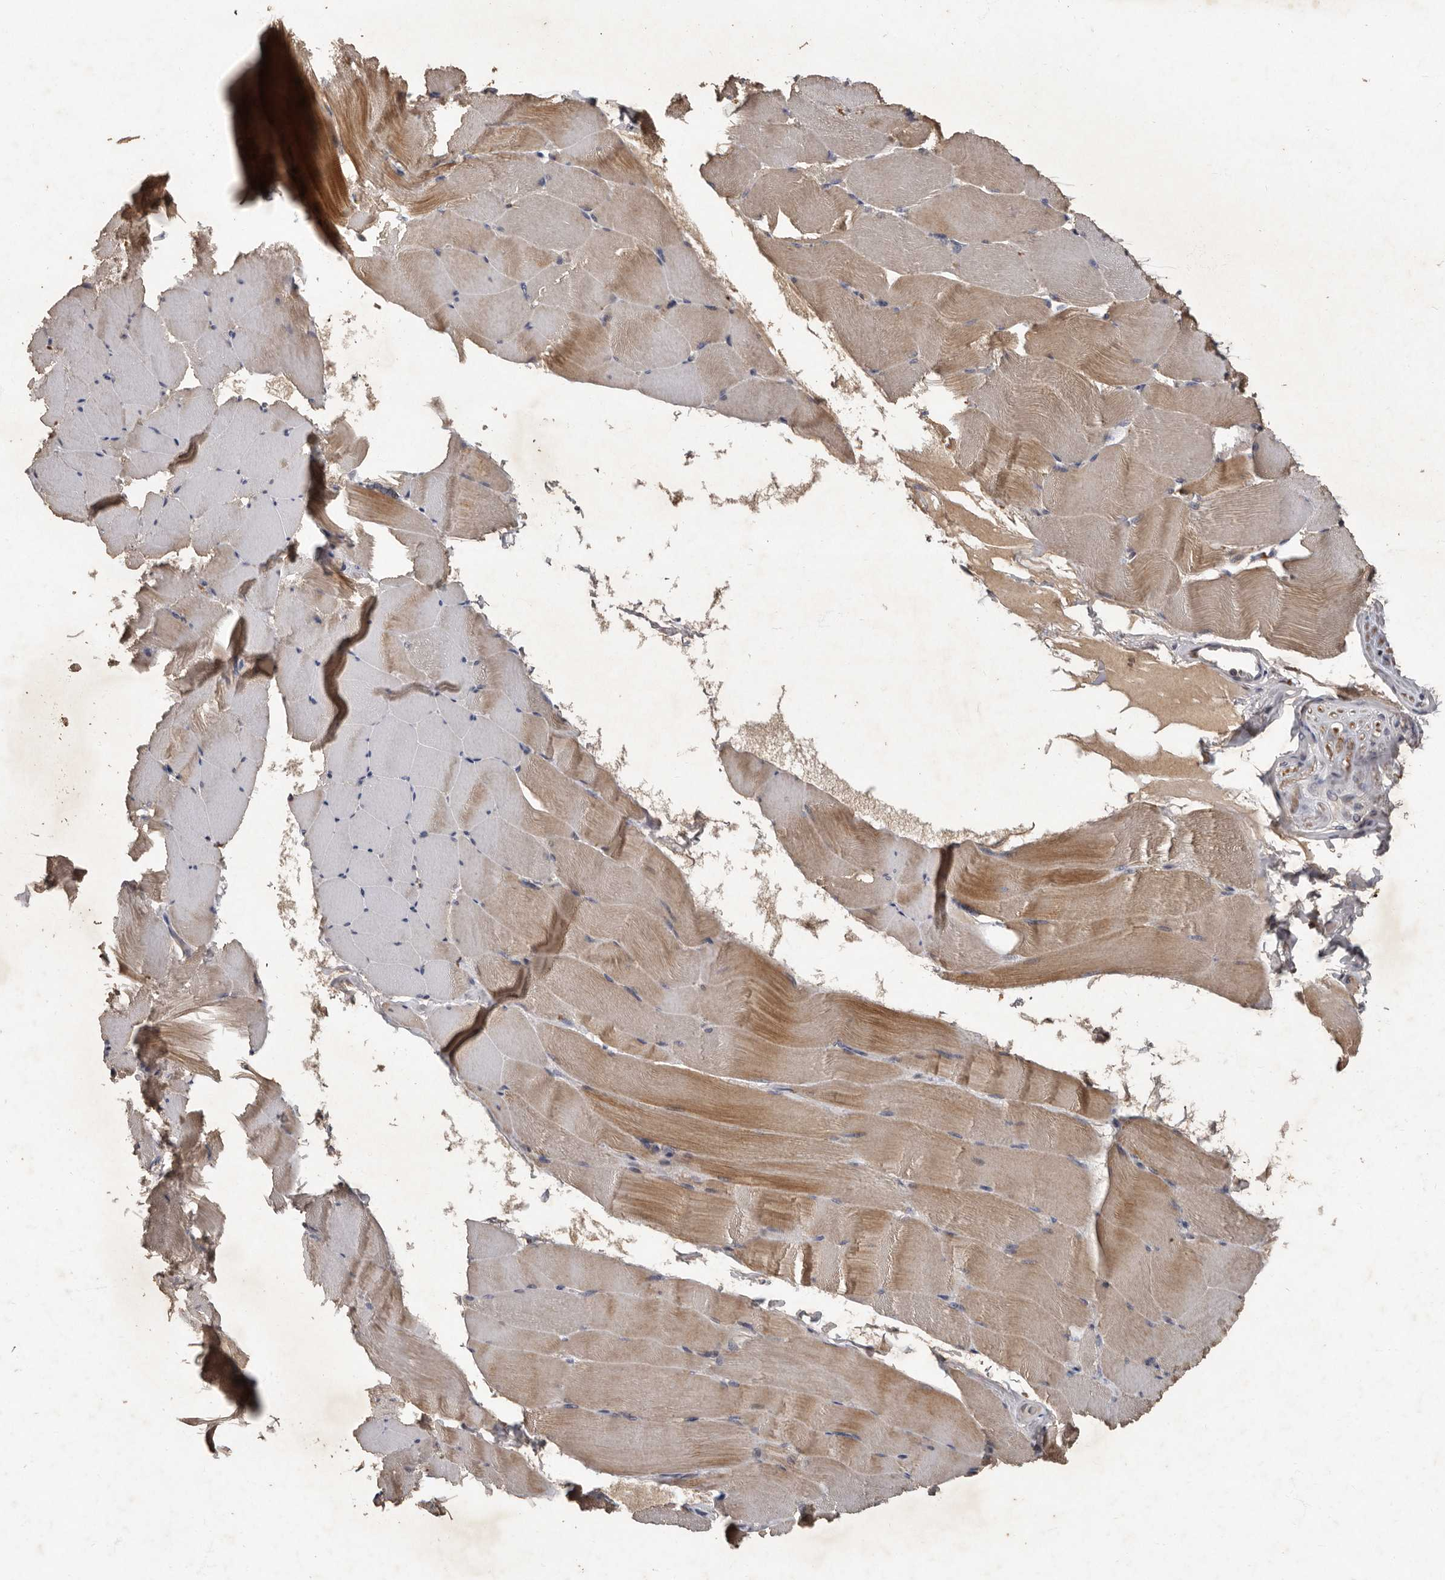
{"staining": {"intensity": "moderate", "quantity": ">75%", "location": "cytoplasmic/membranous"}, "tissue": "skeletal muscle", "cell_type": "Myocytes", "image_type": "normal", "snomed": [{"axis": "morphology", "description": "Normal tissue, NOS"}, {"axis": "topography", "description": "Skeletal muscle"}], "caption": "This is an image of immunohistochemistry staining of normal skeletal muscle, which shows moderate positivity in the cytoplasmic/membranous of myocytes.", "gene": "KIF26B", "patient": {"sex": "male", "age": 62}}